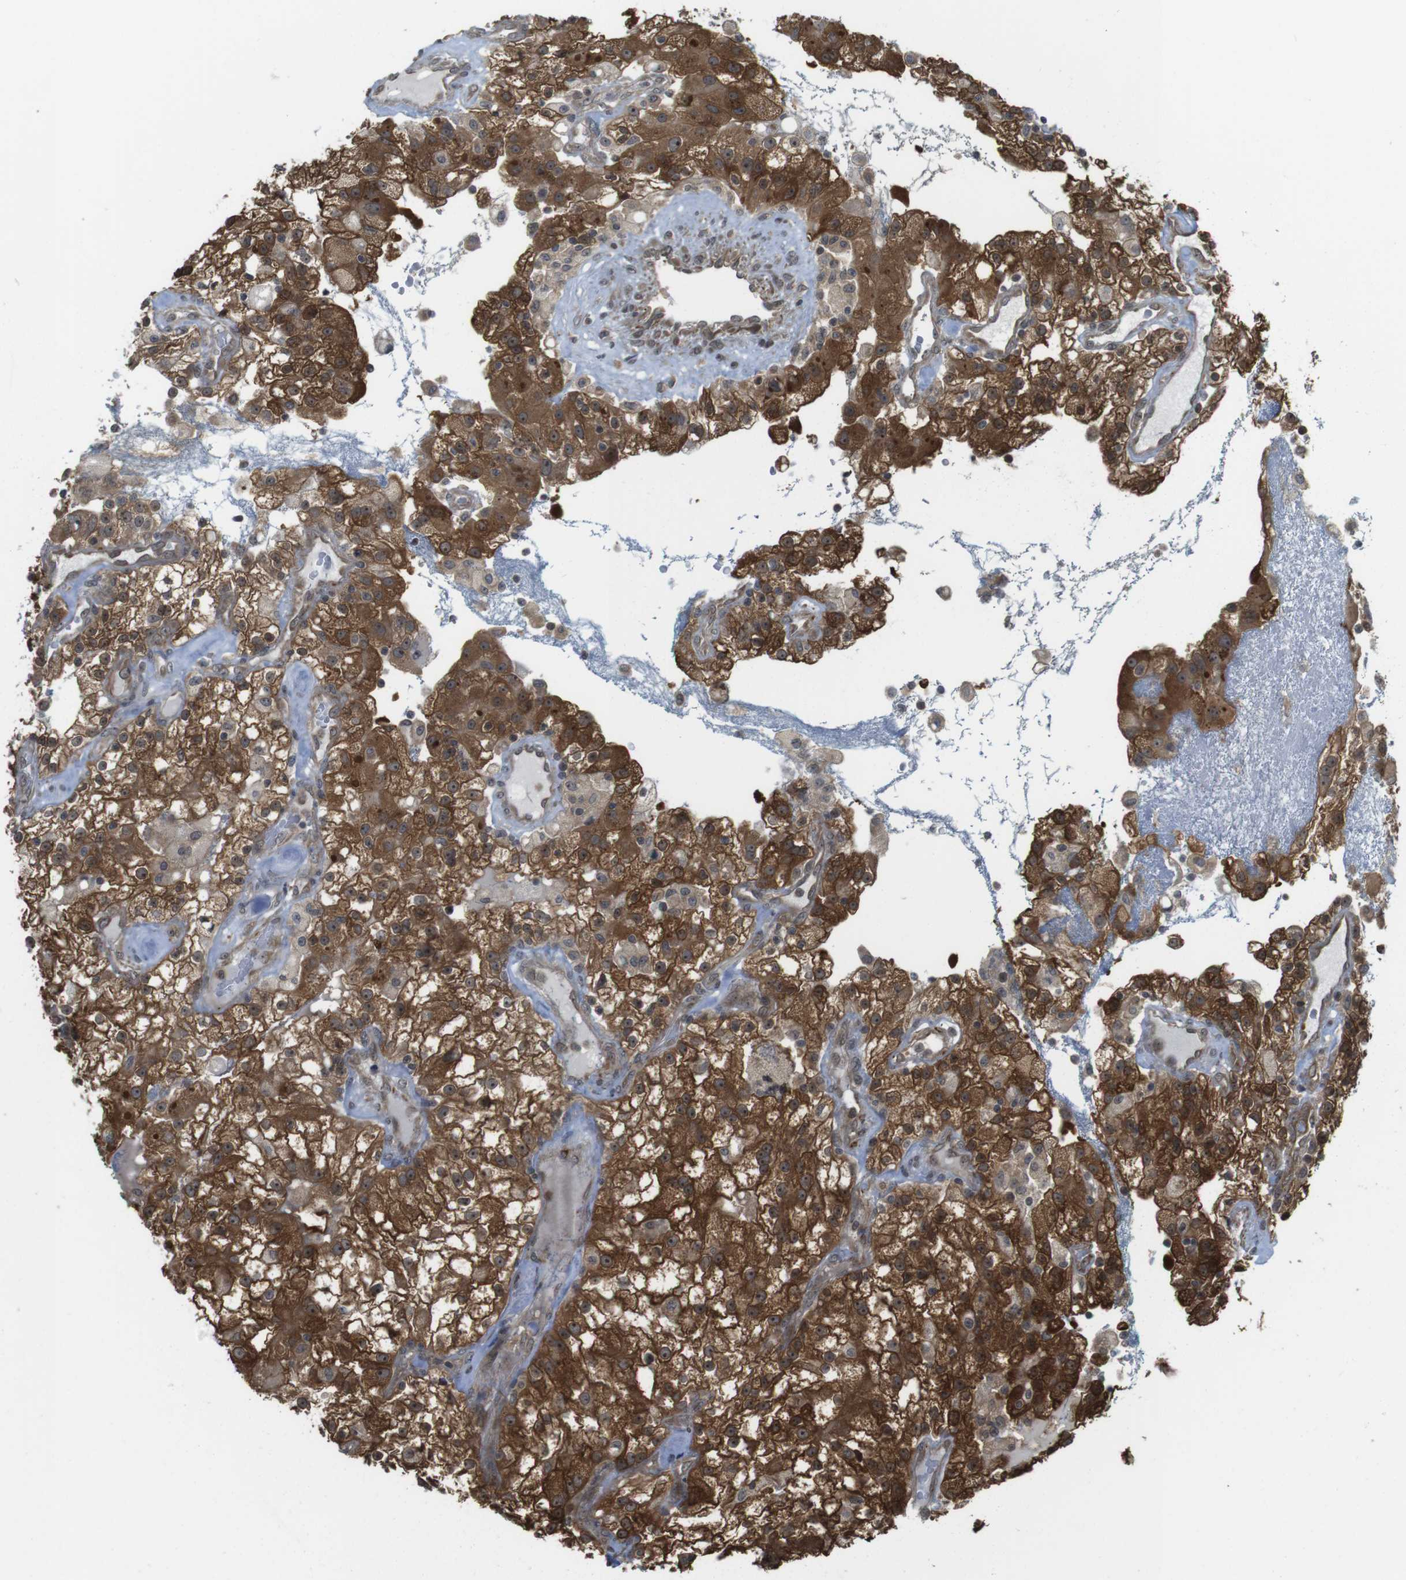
{"staining": {"intensity": "strong", "quantity": ">75%", "location": "cytoplasmic/membranous,nuclear"}, "tissue": "renal cancer", "cell_type": "Tumor cells", "image_type": "cancer", "snomed": [{"axis": "morphology", "description": "Adenocarcinoma, NOS"}, {"axis": "topography", "description": "Kidney"}], "caption": "High-magnification brightfield microscopy of renal cancer stained with DAB (3,3'-diaminobenzidine) (brown) and counterstained with hematoxylin (blue). tumor cells exhibit strong cytoplasmic/membranous and nuclear expression is appreciated in approximately>75% of cells.", "gene": "CC2D1A", "patient": {"sex": "female", "age": 52}}